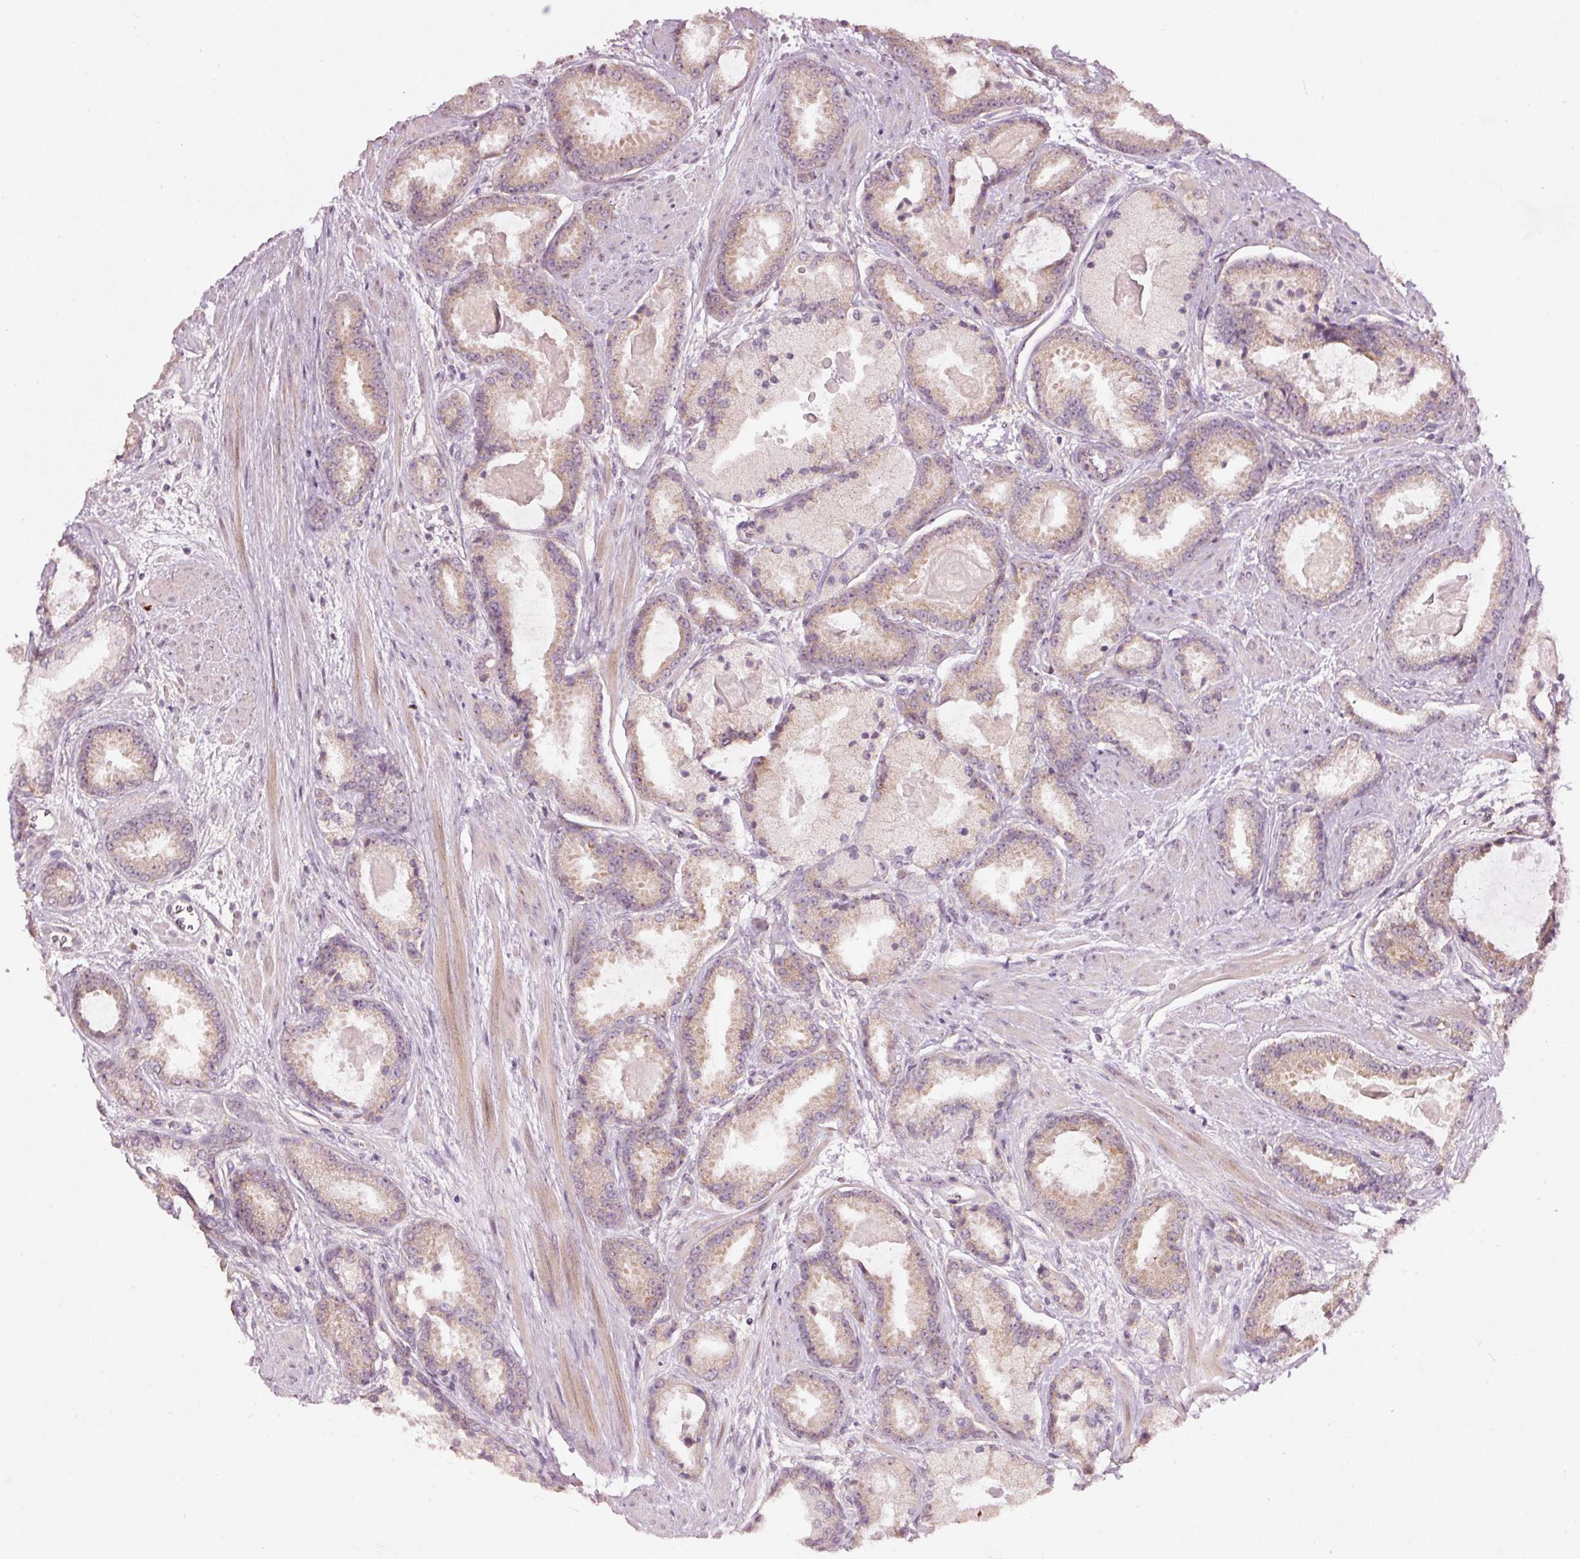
{"staining": {"intensity": "moderate", "quantity": "<25%", "location": "cytoplasmic/membranous"}, "tissue": "prostate cancer", "cell_type": "Tumor cells", "image_type": "cancer", "snomed": [{"axis": "morphology", "description": "Adenocarcinoma, Low grade"}, {"axis": "topography", "description": "Prostate"}], "caption": "IHC micrograph of neoplastic tissue: human prostate cancer (low-grade adenocarcinoma) stained using immunohistochemistry (IHC) exhibits low levels of moderate protein expression localized specifically in the cytoplasmic/membranous of tumor cells, appearing as a cytoplasmic/membranous brown color.", "gene": "TOB2", "patient": {"sex": "male", "age": 62}}